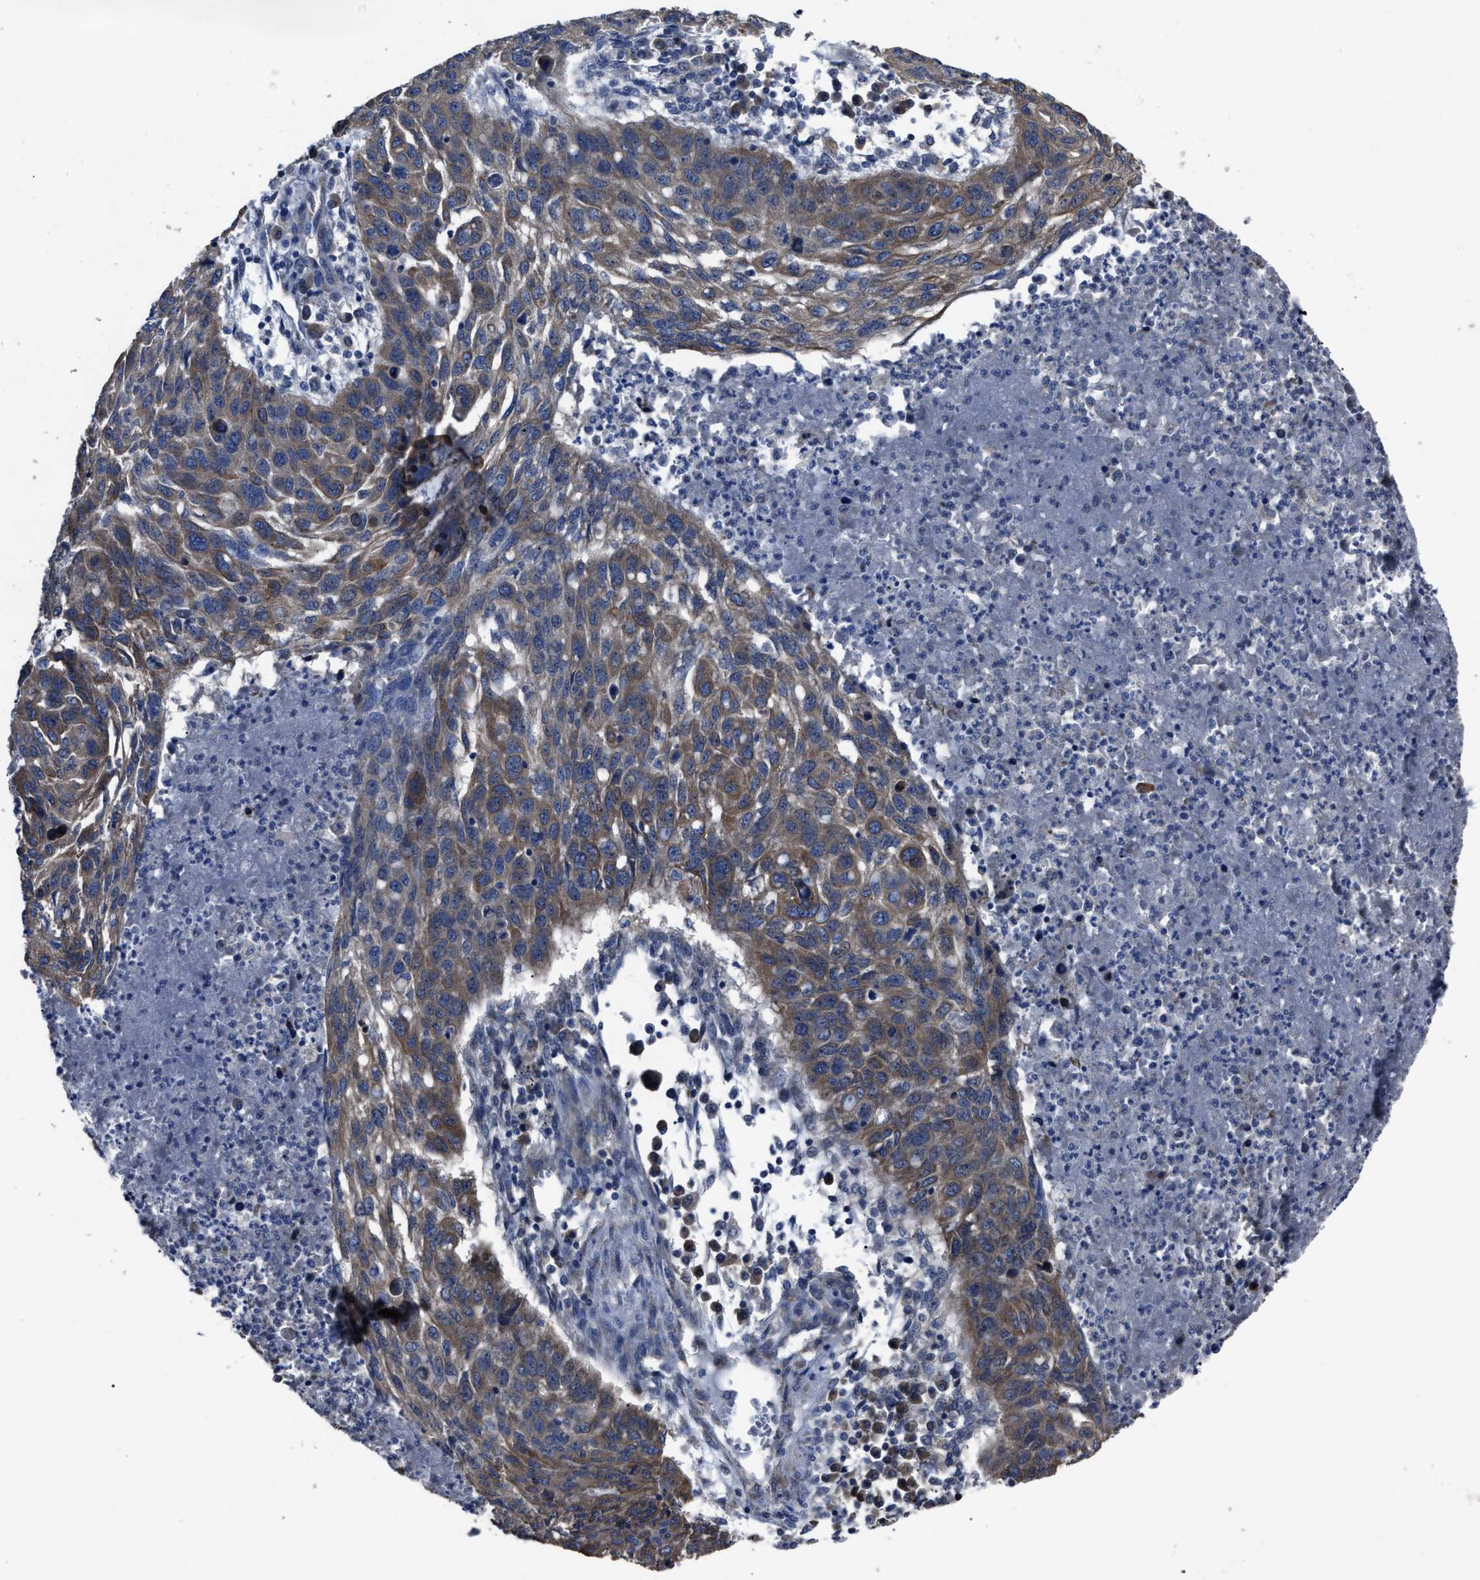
{"staining": {"intensity": "moderate", "quantity": ">75%", "location": "cytoplasmic/membranous"}, "tissue": "lung cancer", "cell_type": "Tumor cells", "image_type": "cancer", "snomed": [{"axis": "morphology", "description": "Squamous cell carcinoma, NOS"}, {"axis": "topography", "description": "Lung"}], "caption": "There is medium levels of moderate cytoplasmic/membranous expression in tumor cells of lung cancer, as demonstrated by immunohistochemical staining (brown color).", "gene": "UPF1", "patient": {"sex": "female", "age": 63}}